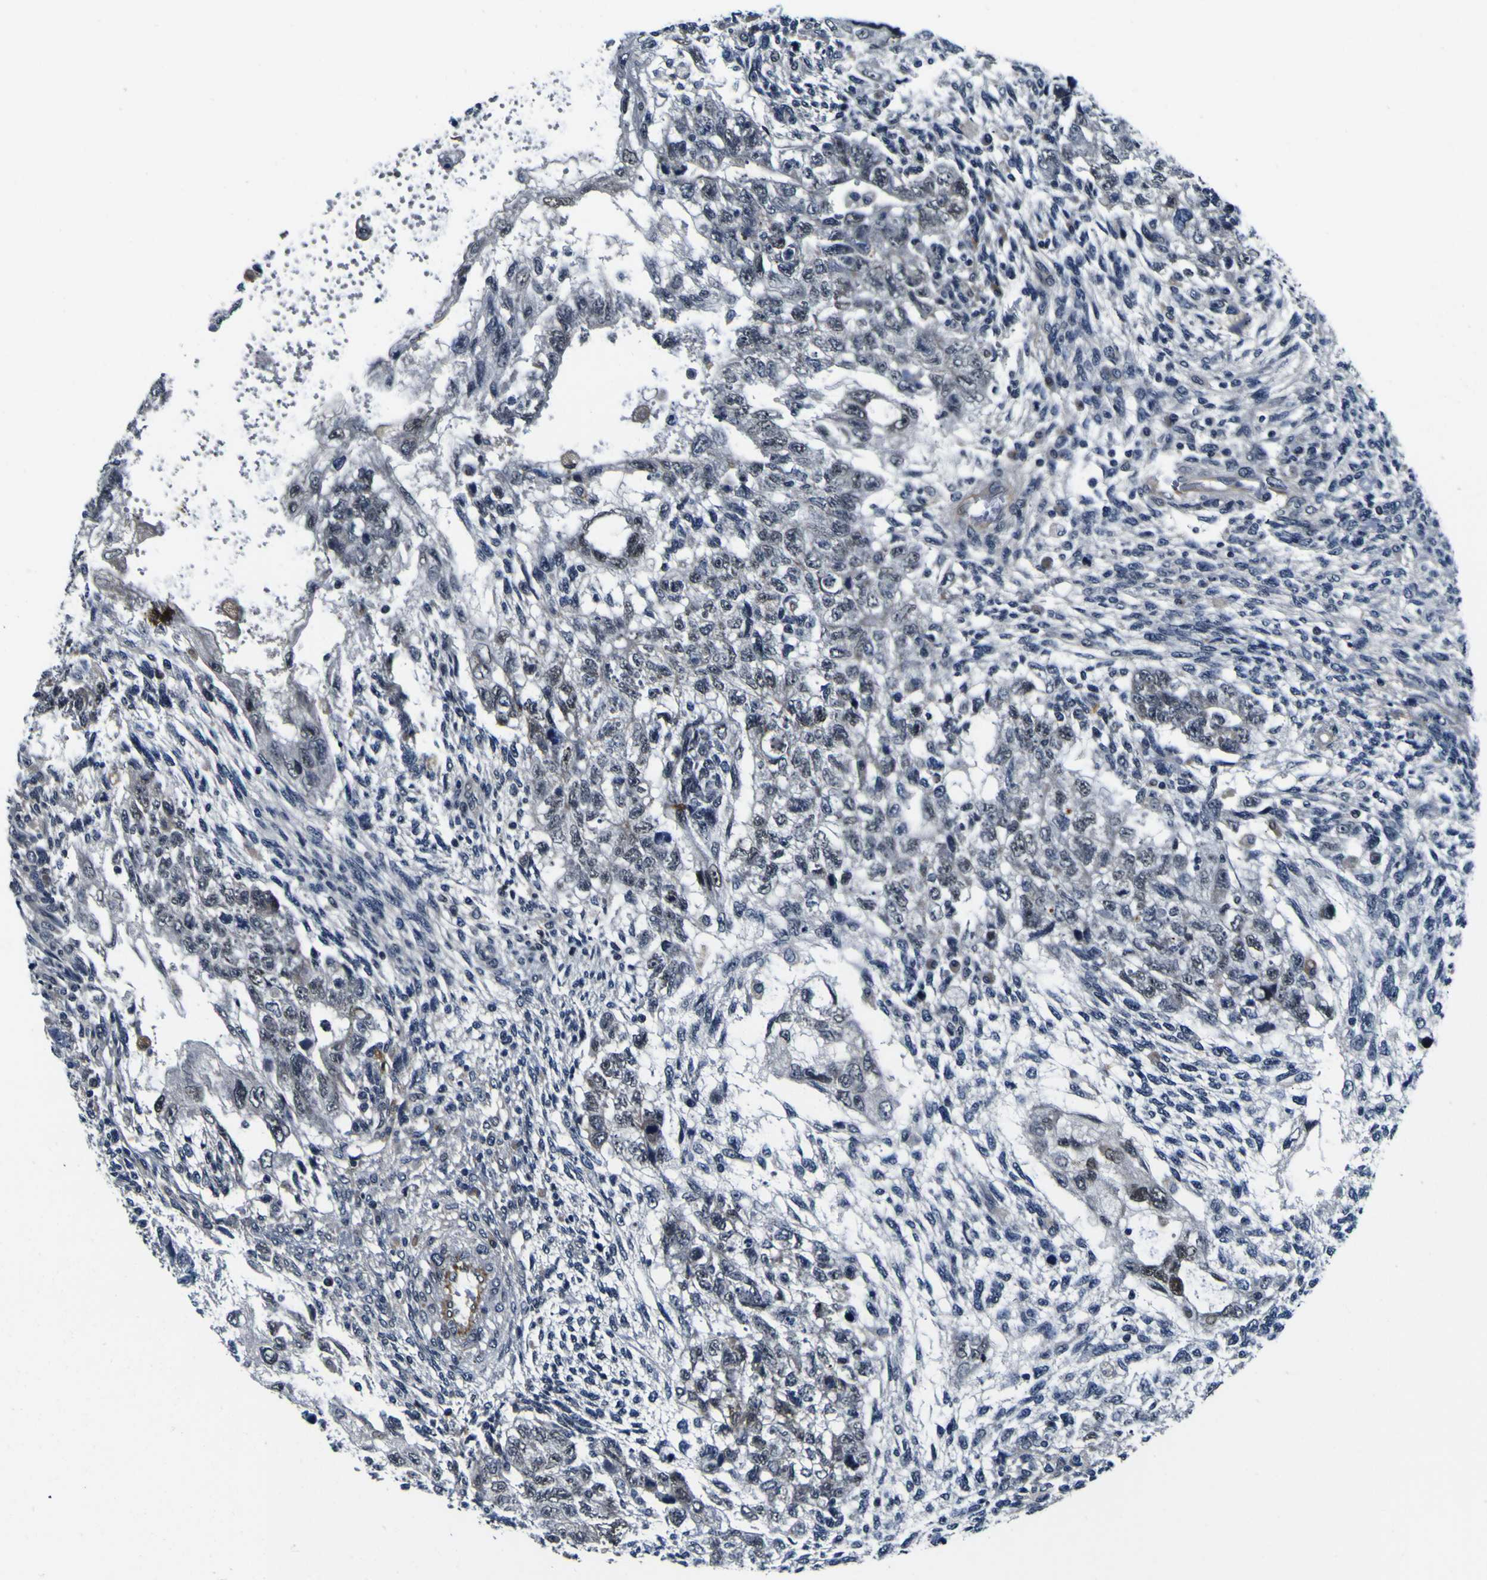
{"staining": {"intensity": "weak", "quantity": "<25%", "location": "nuclear"}, "tissue": "testis cancer", "cell_type": "Tumor cells", "image_type": "cancer", "snomed": [{"axis": "morphology", "description": "Normal tissue, NOS"}, {"axis": "morphology", "description": "Carcinoma, Embryonal, NOS"}, {"axis": "topography", "description": "Testis"}], "caption": "The micrograph displays no staining of tumor cells in embryonal carcinoma (testis).", "gene": "POSTN", "patient": {"sex": "male", "age": 36}}